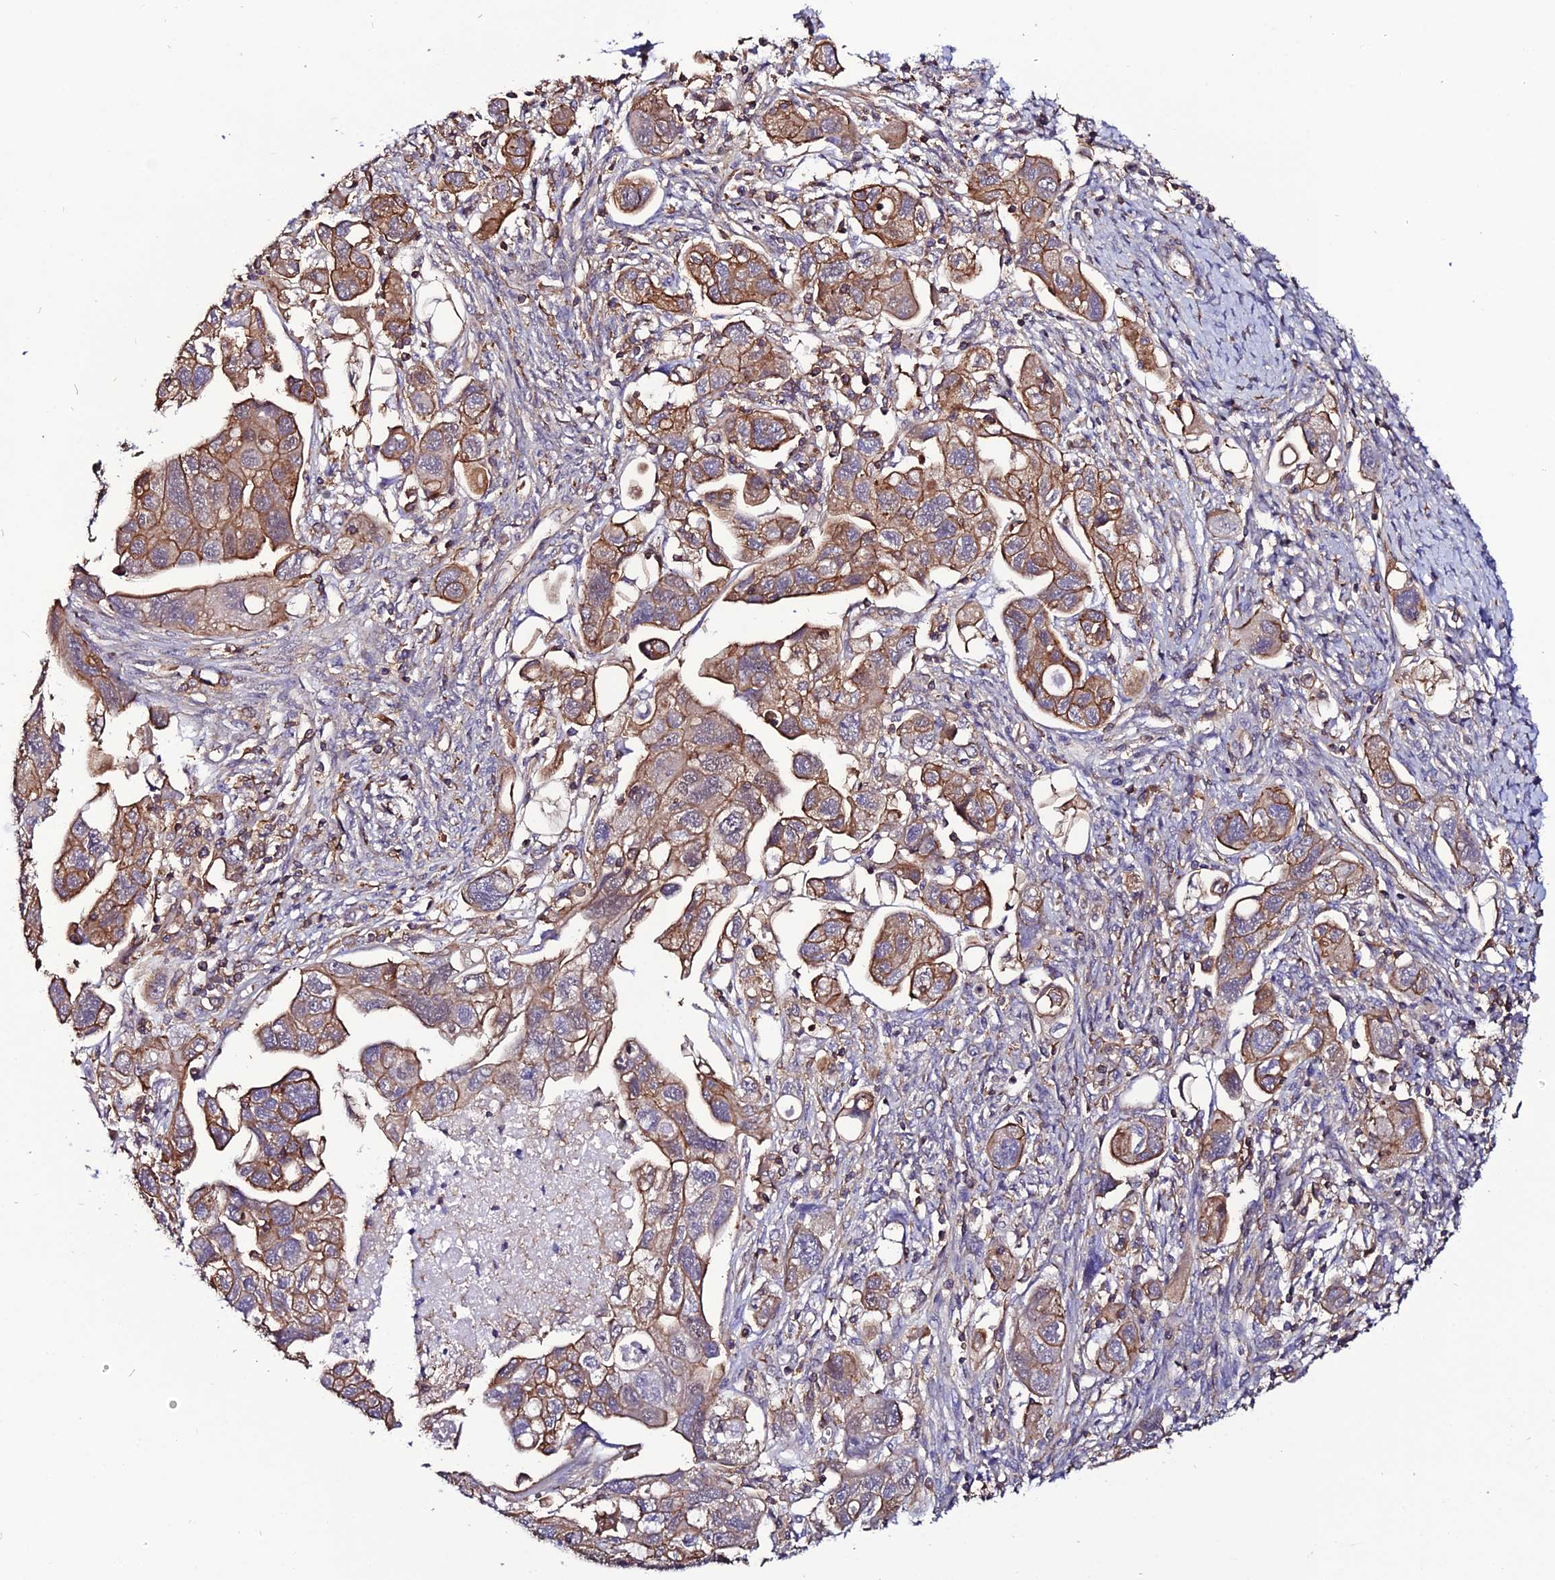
{"staining": {"intensity": "moderate", "quantity": "25%-75%", "location": "cytoplasmic/membranous"}, "tissue": "ovarian cancer", "cell_type": "Tumor cells", "image_type": "cancer", "snomed": [{"axis": "morphology", "description": "Carcinoma, NOS"}, {"axis": "morphology", "description": "Cystadenocarcinoma, serous, NOS"}, {"axis": "topography", "description": "Ovary"}], "caption": "A histopathology image of human ovarian carcinoma stained for a protein reveals moderate cytoplasmic/membranous brown staining in tumor cells.", "gene": "USP17L15", "patient": {"sex": "female", "age": 69}}